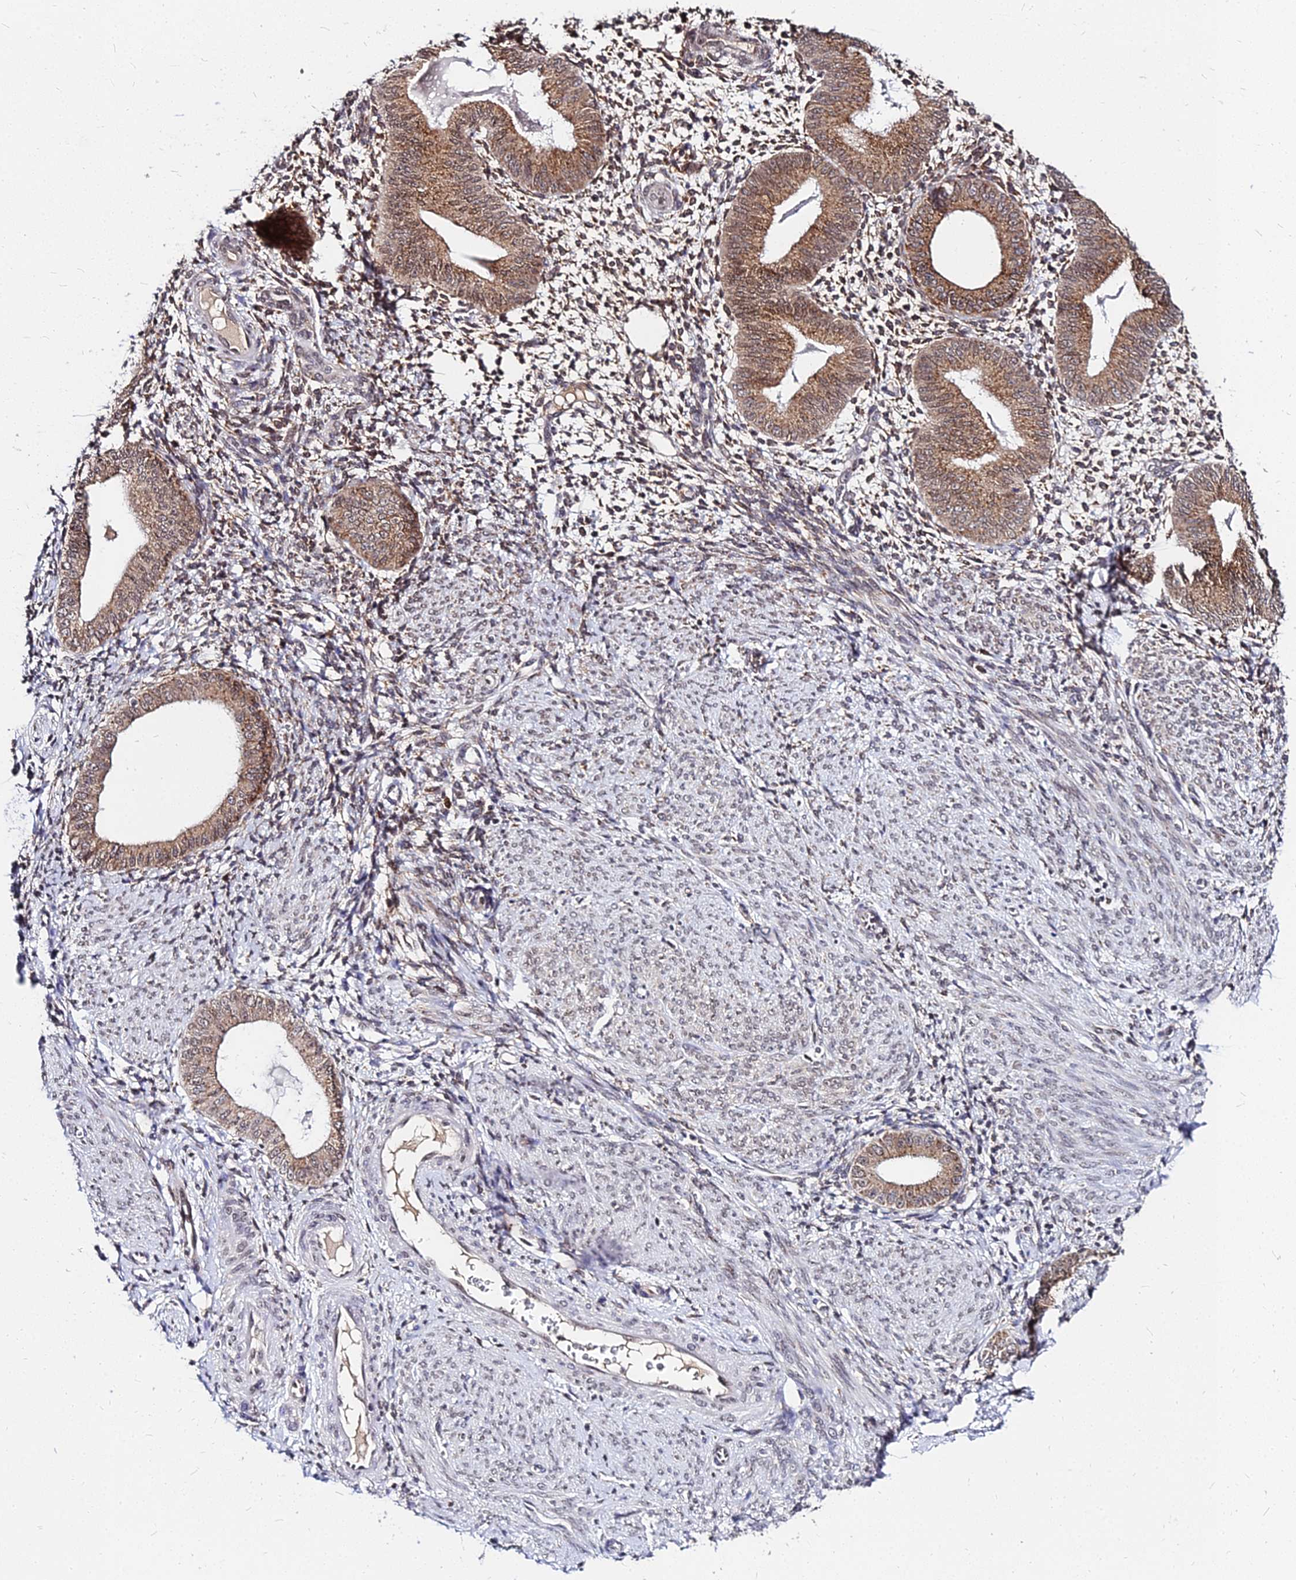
{"staining": {"intensity": "weak", "quantity": "25%-75%", "location": "cytoplasmic/membranous"}, "tissue": "endometrium", "cell_type": "Cells in endometrial stroma", "image_type": "normal", "snomed": [{"axis": "morphology", "description": "Normal tissue, NOS"}, {"axis": "topography", "description": "Endometrium"}], "caption": "This is a histology image of immunohistochemistry staining of unremarkable endometrium, which shows weak expression in the cytoplasmic/membranous of cells in endometrial stroma.", "gene": "RNF121", "patient": {"sex": "female", "age": 49}}